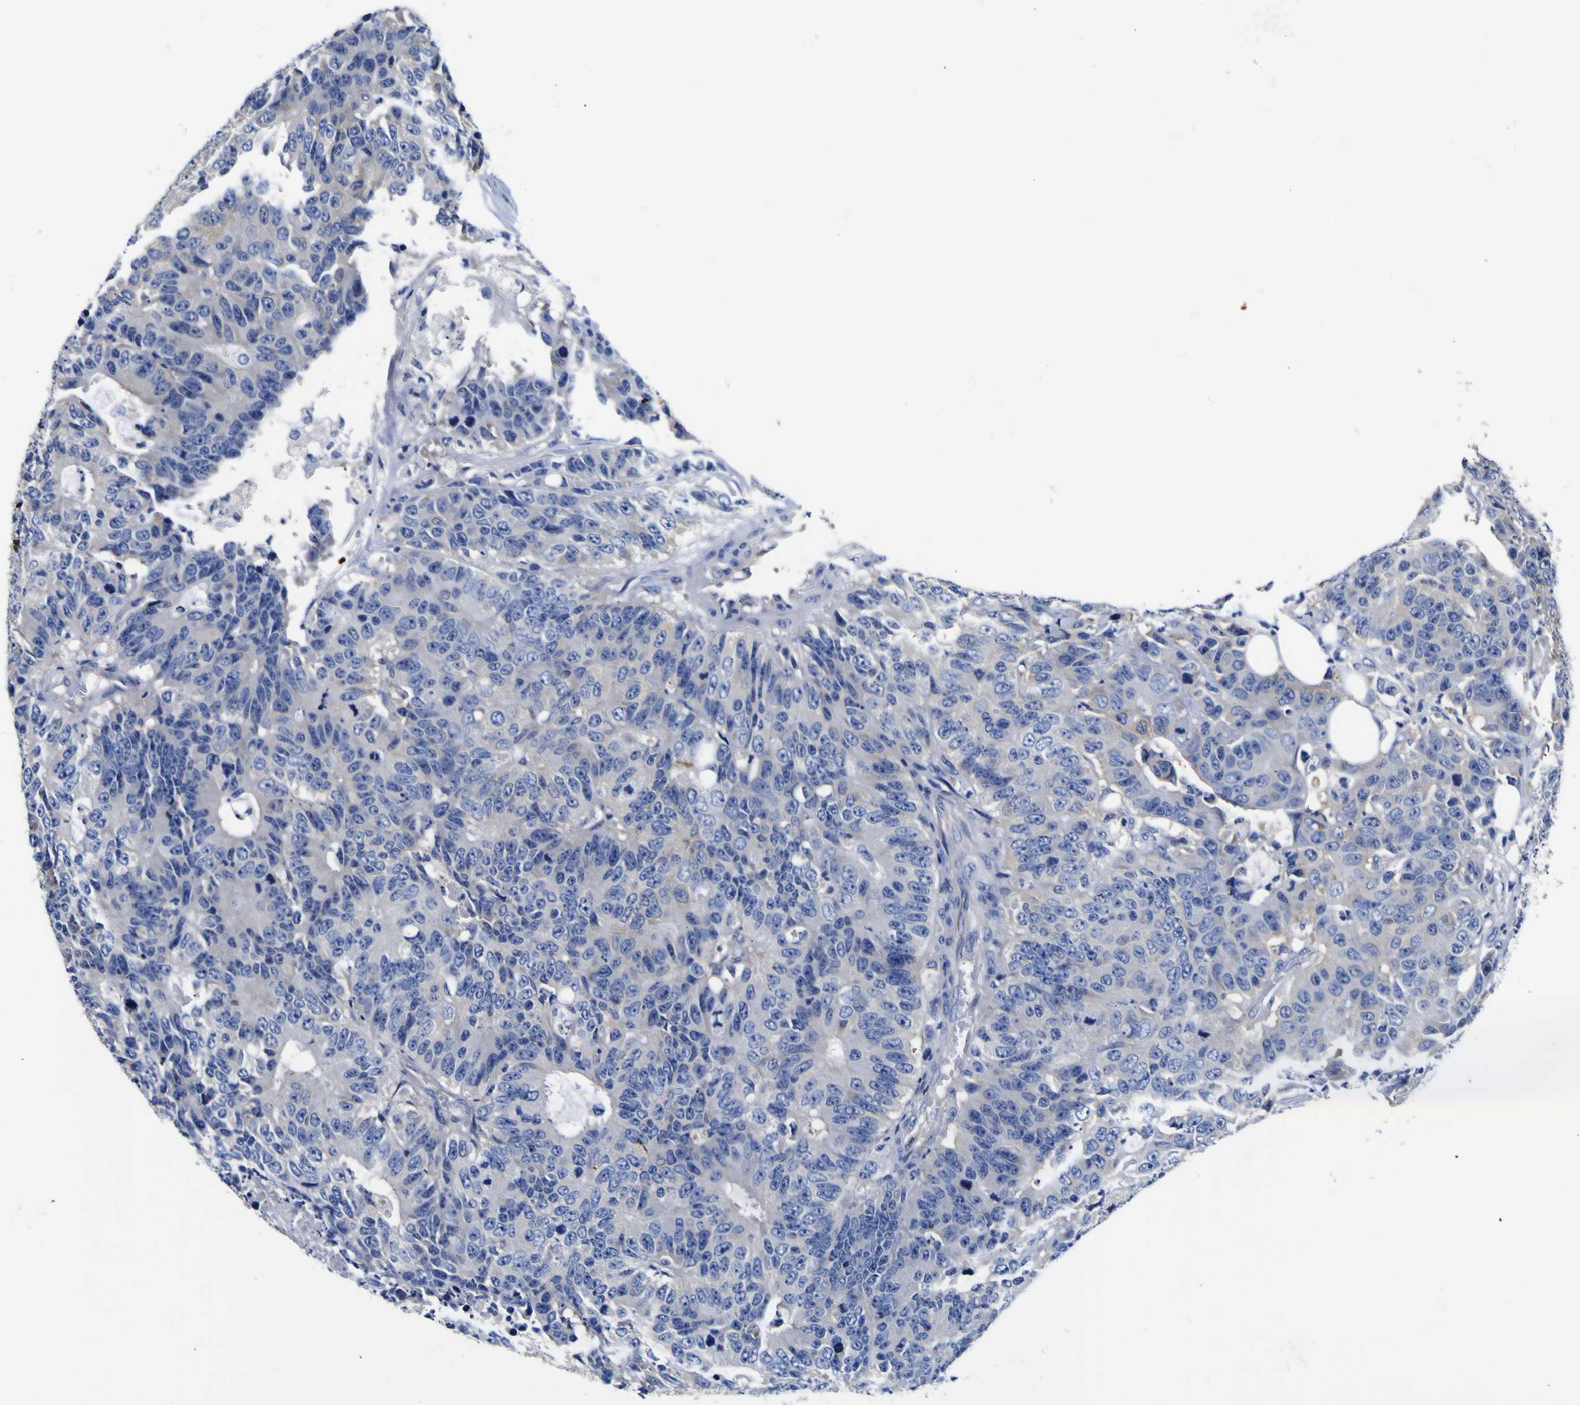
{"staining": {"intensity": "negative", "quantity": "none", "location": "none"}, "tissue": "colorectal cancer", "cell_type": "Tumor cells", "image_type": "cancer", "snomed": [{"axis": "morphology", "description": "Adenocarcinoma, NOS"}, {"axis": "topography", "description": "Colon"}], "caption": "Colorectal cancer was stained to show a protein in brown. There is no significant expression in tumor cells.", "gene": "VASN", "patient": {"sex": "female", "age": 86}}